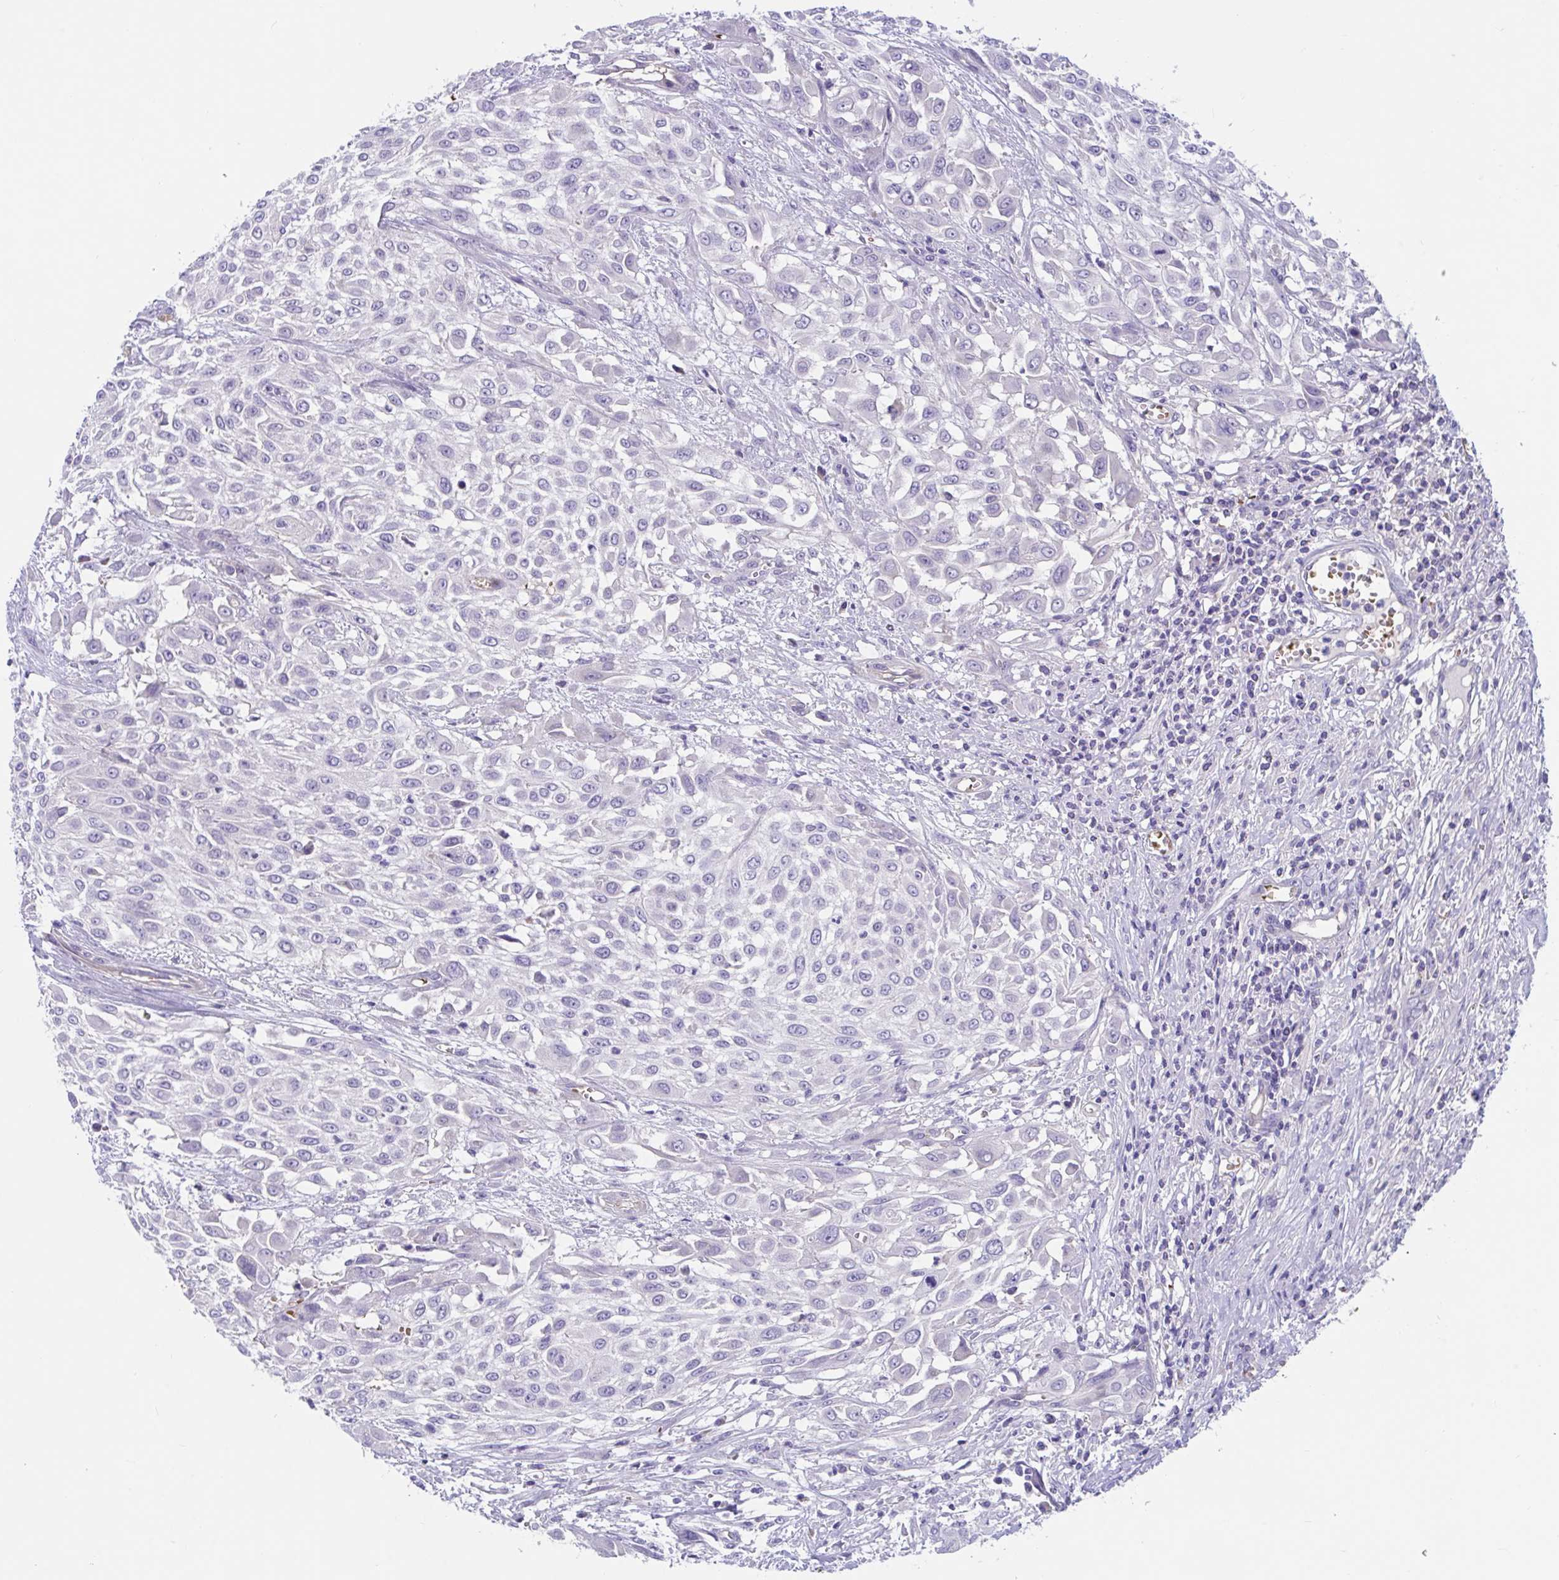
{"staining": {"intensity": "negative", "quantity": "none", "location": "none"}, "tissue": "urothelial cancer", "cell_type": "Tumor cells", "image_type": "cancer", "snomed": [{"axis": "morphology", "description": "Urothelial carcinoma, High grade"}, {"axis": "topography", "description": "Urinary bladder"}], "caption": "Immunohistochemical staining of urothelial carcinoma (high-grade) reveals no significant staining in tumor cells.", "gene": "TTC30B", "patient": {"sex": "male", "age": 57}}